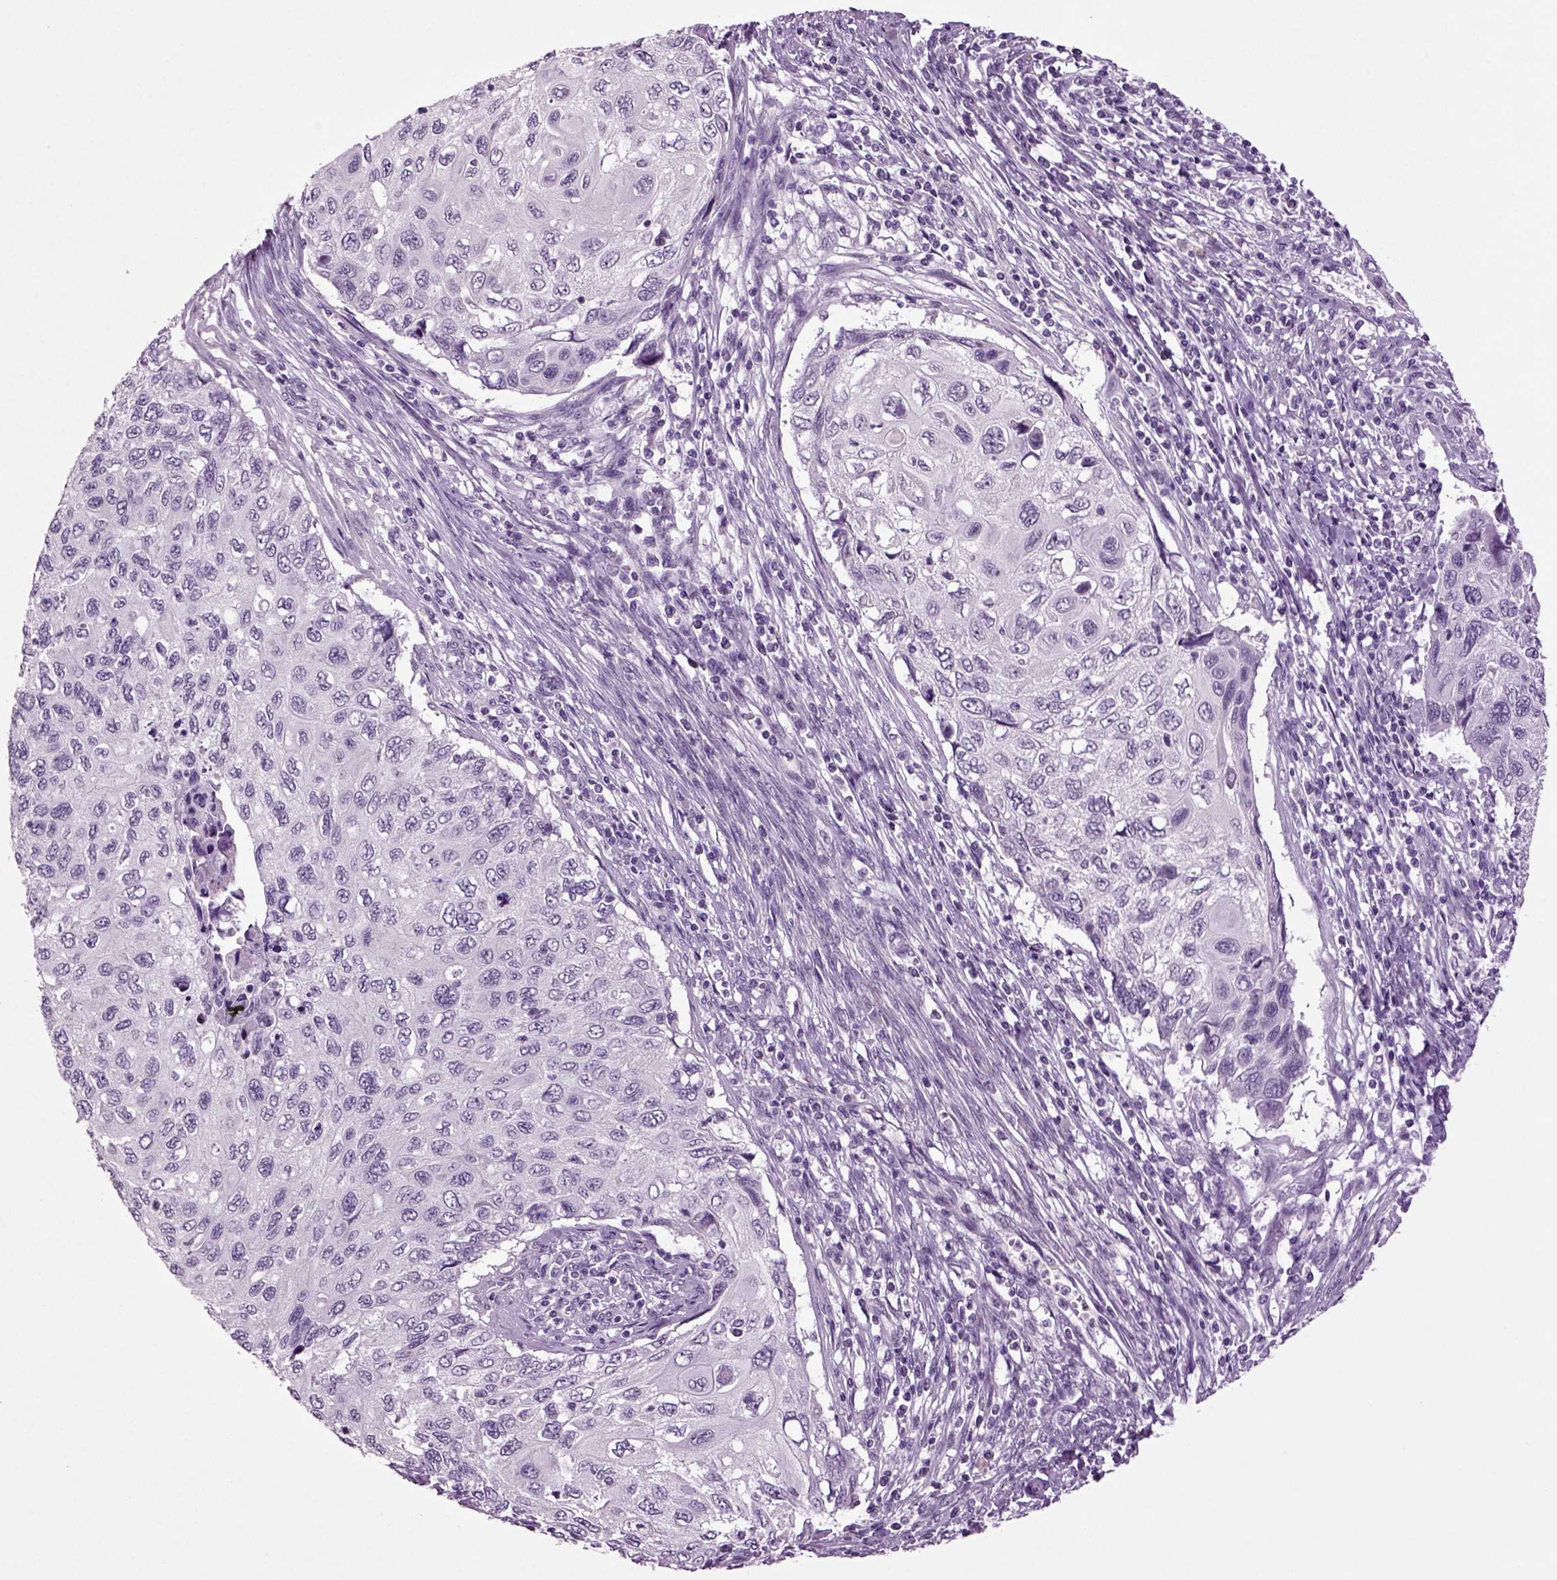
{"staining": {"intensity": "negative", "quantity": "none", "location": "none"}, "tissue": "cervical cancer", "cell_type": "Tumor cells", "image_type": "cancer", "snomed": [{"axis": "morphology", "description": "Squamous cell carcinoma, NOS"}, {"axis": "topography", "description": "Cervix"}], "caption": "Tumor cells are negative for protein expression in human cervical cancer.", "gene": "SLC17A6", "patient": {"sex": "female", "age": 70}}